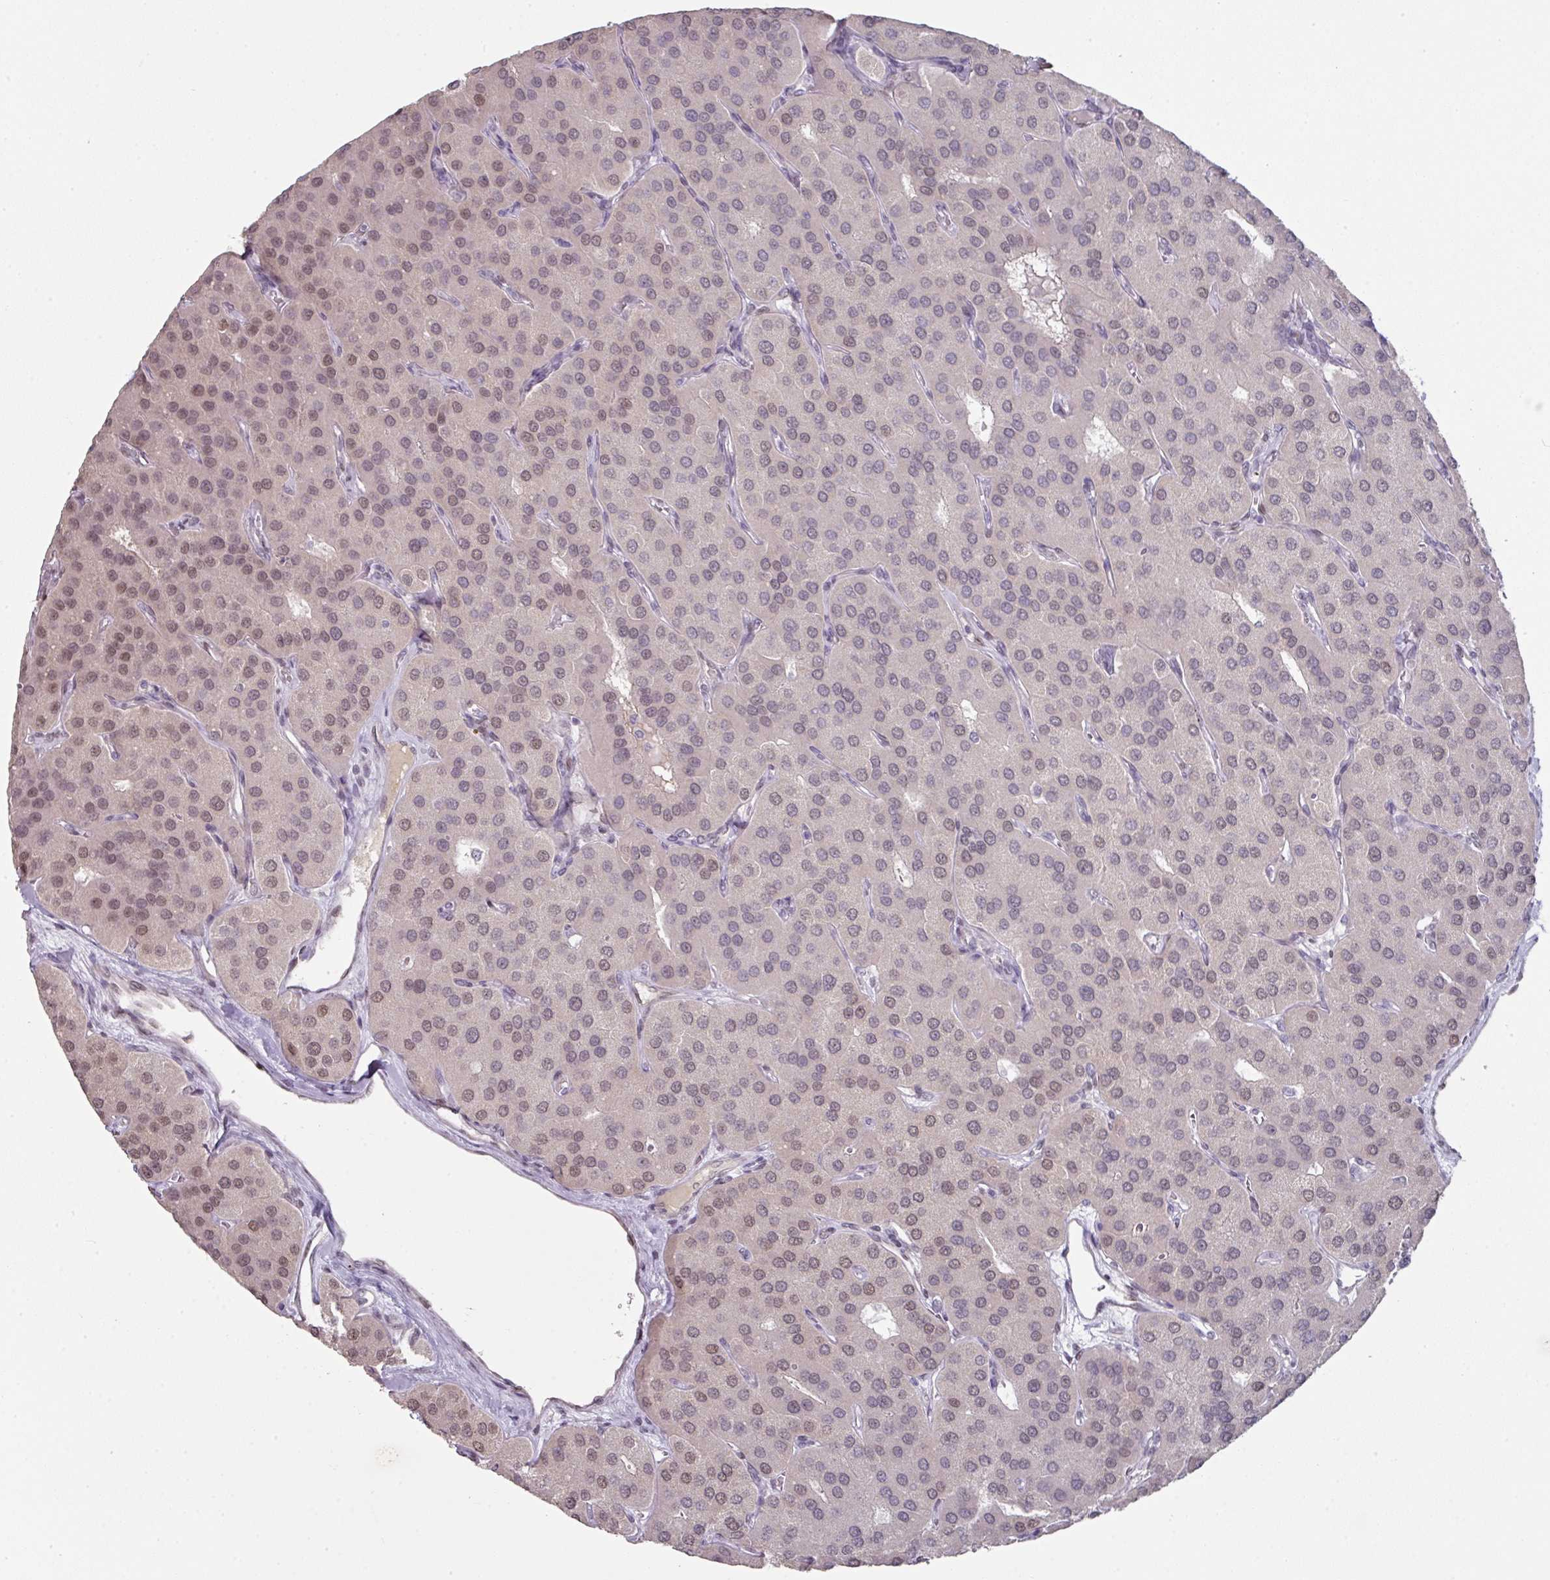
{"staining": {"intensity": "weak", "quantity": ">75%", "location": "nuclear"}, "tissue": "parathyroid gland", "cell_type": "Glandular cells", "image_type": "normal", "snomed": [{"axis": "morphology", "description": "Normal tissue, NOS"}, {"axis": "morphology", "description": "Adenoma, NOS"}, {"axis": "topography", "description": "Parathyroid gland"}], "caption": "Weak nuclear staining for a protein is seen in approximately >75% of glandular cells of unremarkable parathyroid gland using immunohistochemistry (IHC).", "gene": "ELK1", "patient": {"sex": "female", "age": 86}}